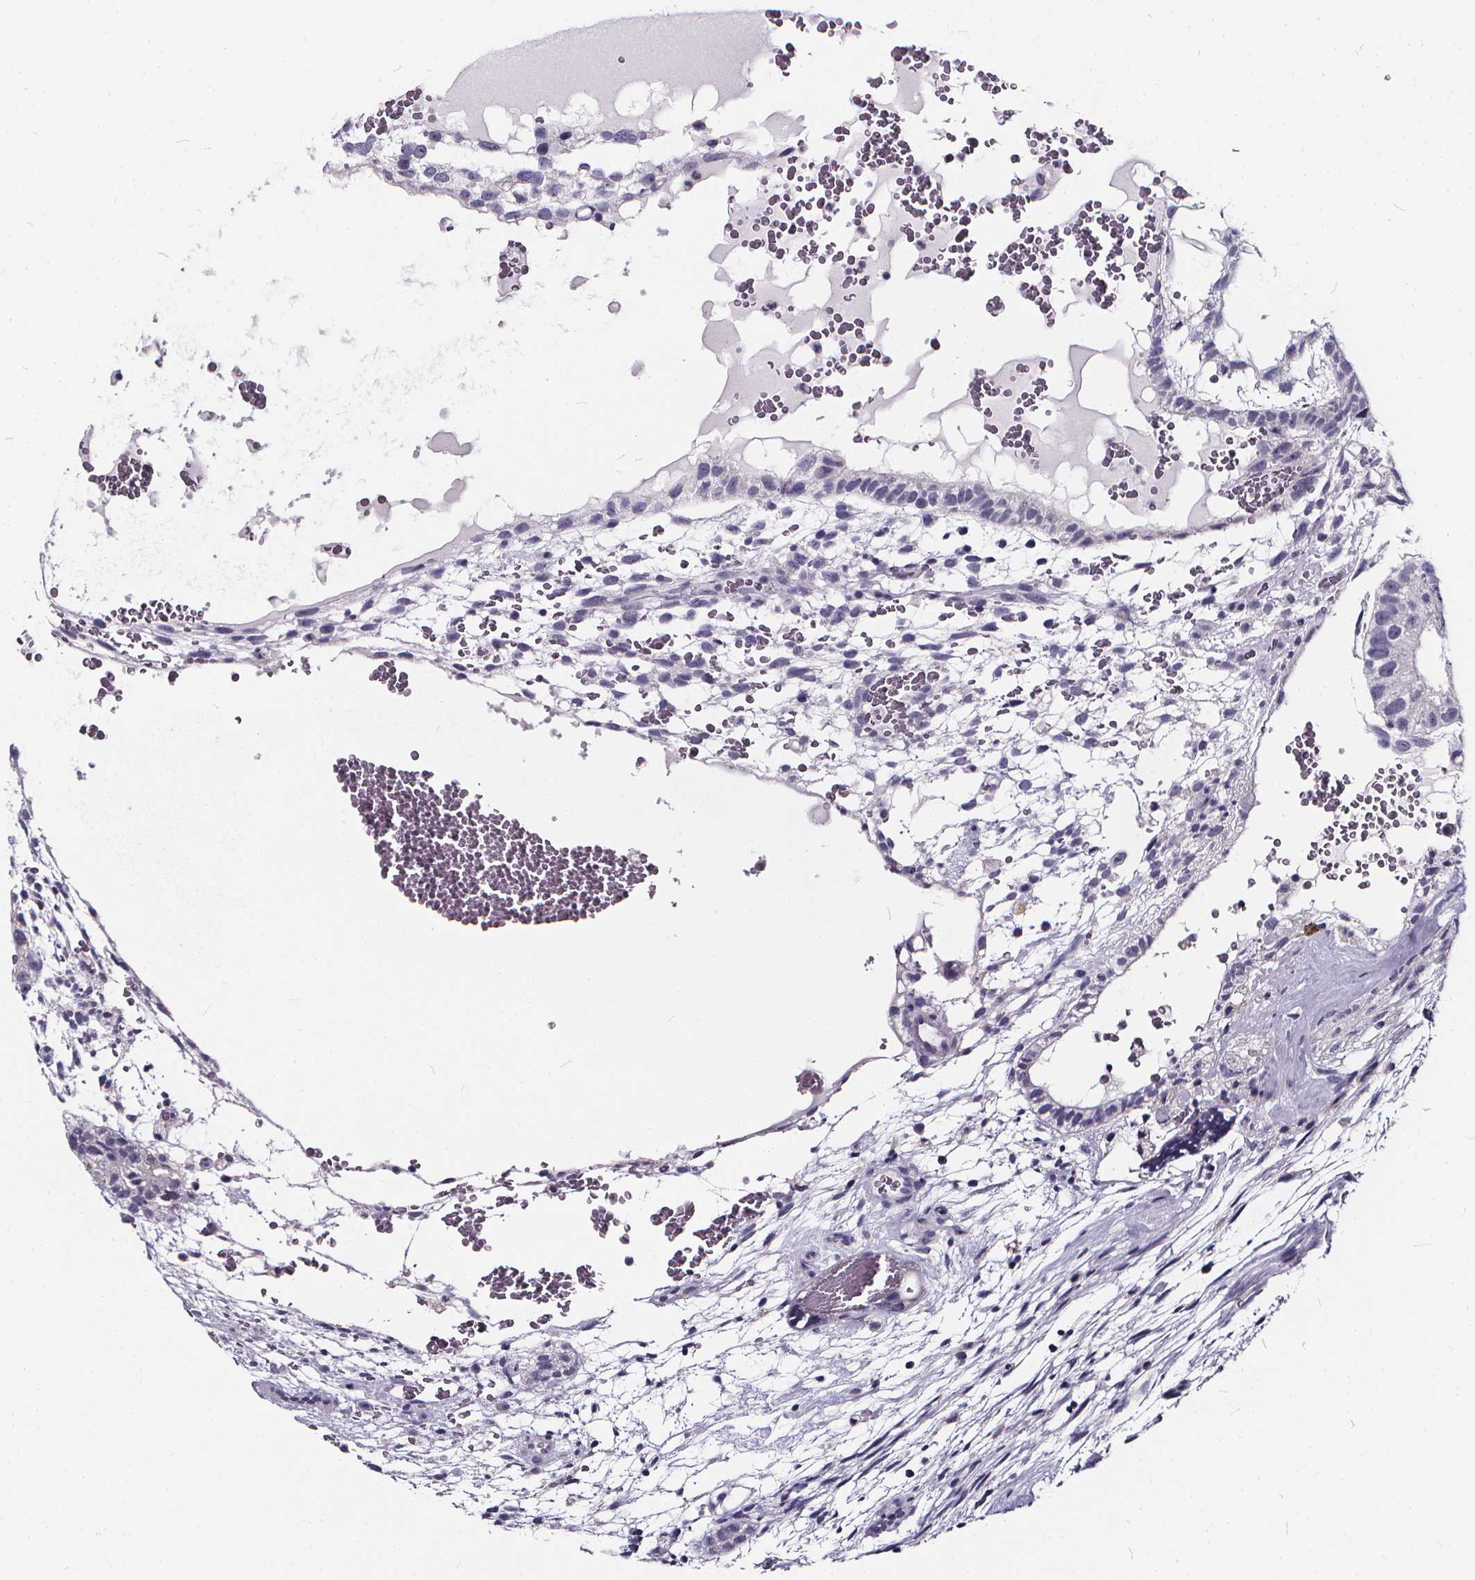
{"staining": {"intensity": "negative", "quantity": "none", "location": "none"}, "tissue": "testis cancer", "cell_type": "Tumor cells", "image_type": "cancer", "snomed": [{"axis": "morphology", "description": "Normal tissue, NOS"}, {"axis": "morphology", "description": "Carcinoma, Embryonal, NOS"}, {"axis": "topography", "description": "Testis"}], "caption": "A micrograph of embryonal carcinoma (testis) stained for a protein displays no brown staining in tumor cells.", "gene": "SPEF2", "patient": {"sex": "male", "age": 32}}